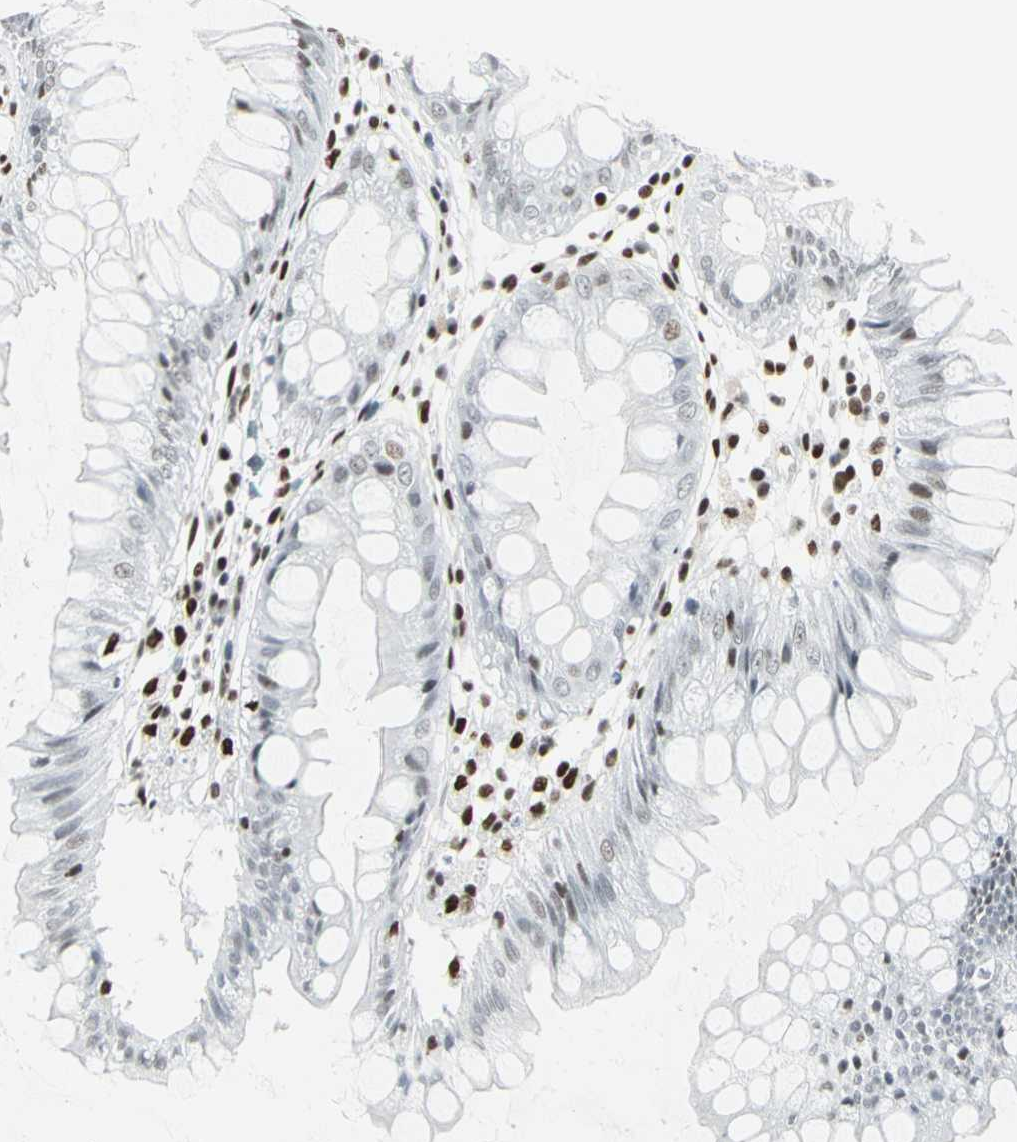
{"staining": {"intensity": "negative", "quantity": "none", "location": "none"}, "tissue": "rectum", "cell_type": "Glandular cells", "image_type": "normal", "snomed": [{"axis": "morphology", "description": "Normal tissue, NOS"}, {"axis": "morphology", "description": "Adenocarcinoma, NOS"}, {"axis": "topography", "description": "Rectum"}], "caption": "DAB (3,3'-diaminobenzidine) immunohistochemical staining of normal human rectum displays no significant staining in glandular cells.", "gene": "HDAC2", "patient": {"sex": "female", "age": 65}}